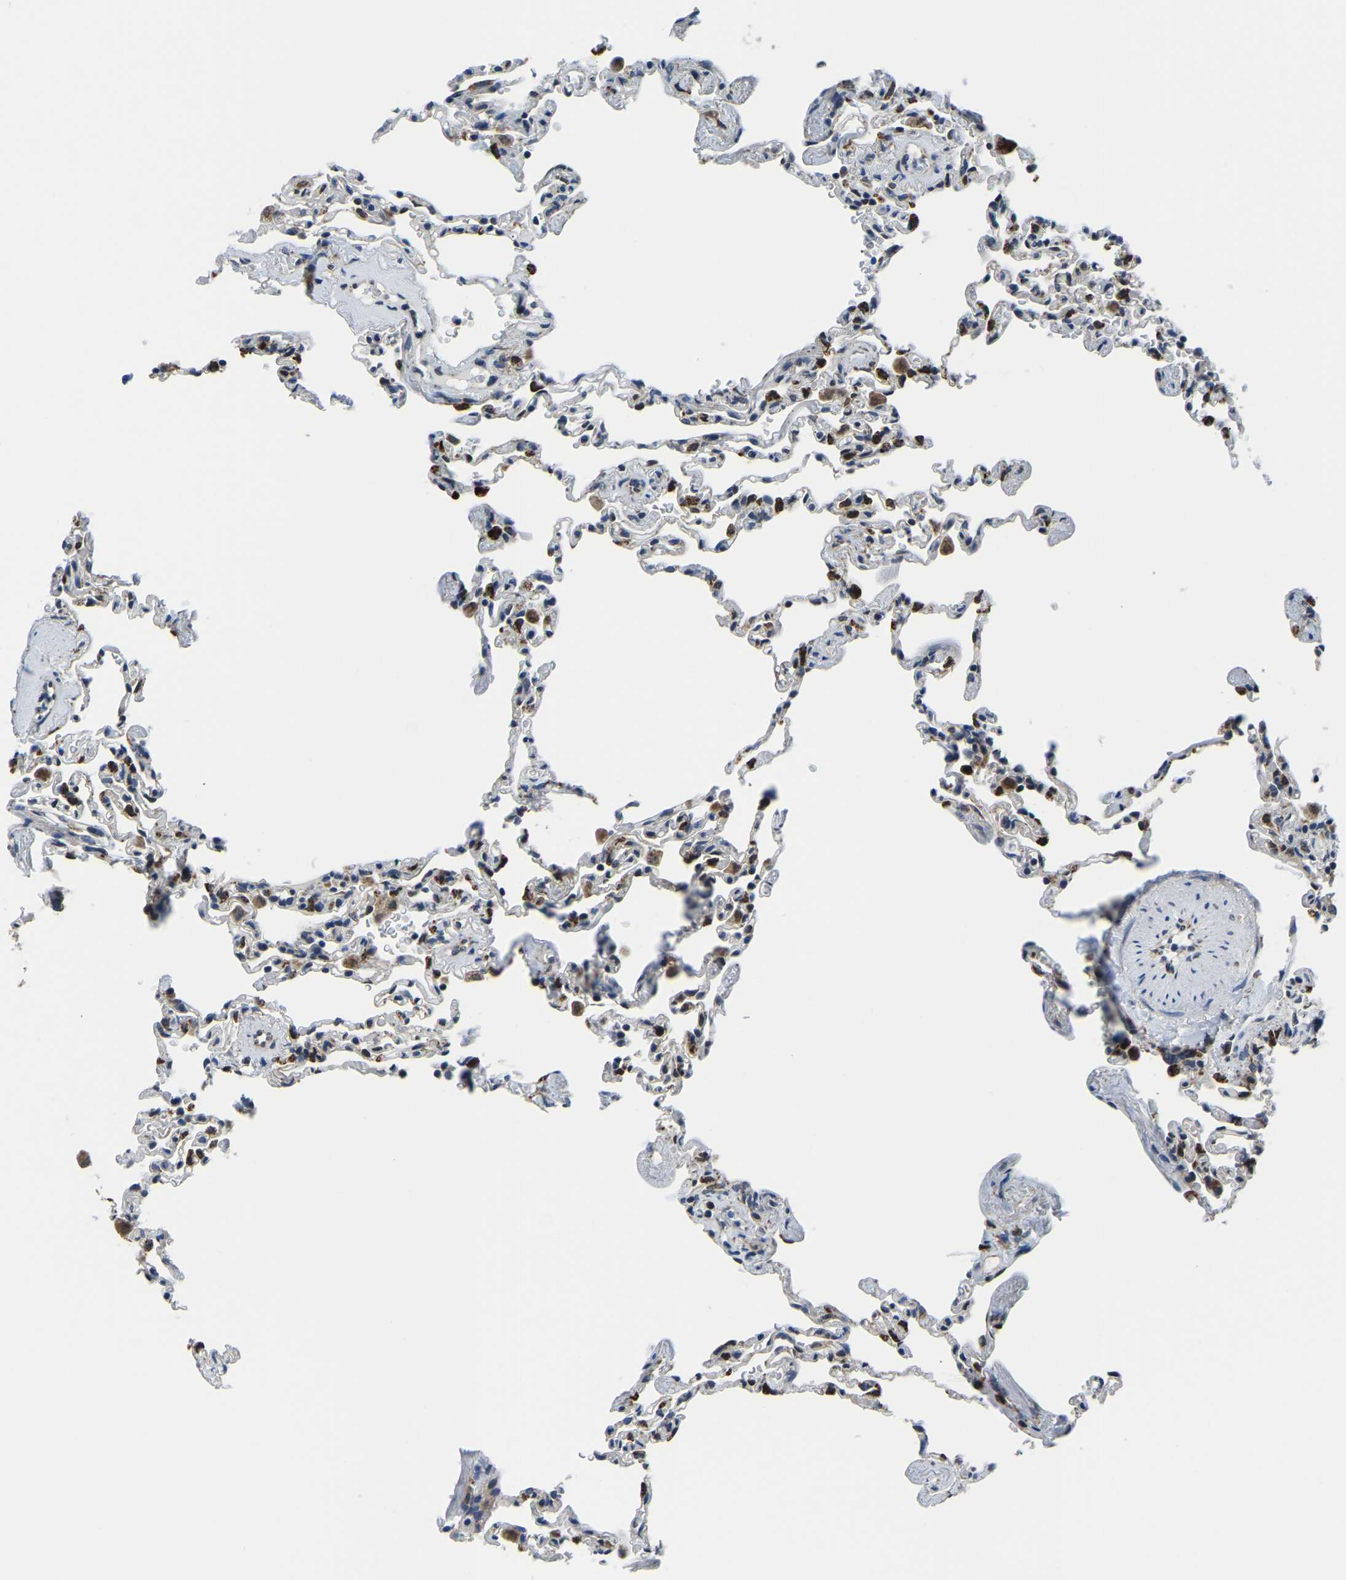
{"staining": {"intensity": "moderate", "quantity": "25%-75%", "location": "cytoplasmic/membranous"}, "tissue": "lung", "cell_type": "Alveolar cells", "image_type": "normal", "snomed": [{"axis": "morphology", "description": "Normal tissue, NOS"}, {"axis": "topography", "description": "Lung"}], "caption": "This photomicrograph demonstrates immunohistochemistry staining of benign human lung, with medium moderate cytoplasmic/membranous expression in about 25%-75% of alveolar cells.", "gene": "BNIP3L", "patient": {"sex": "male", "age": 59}}